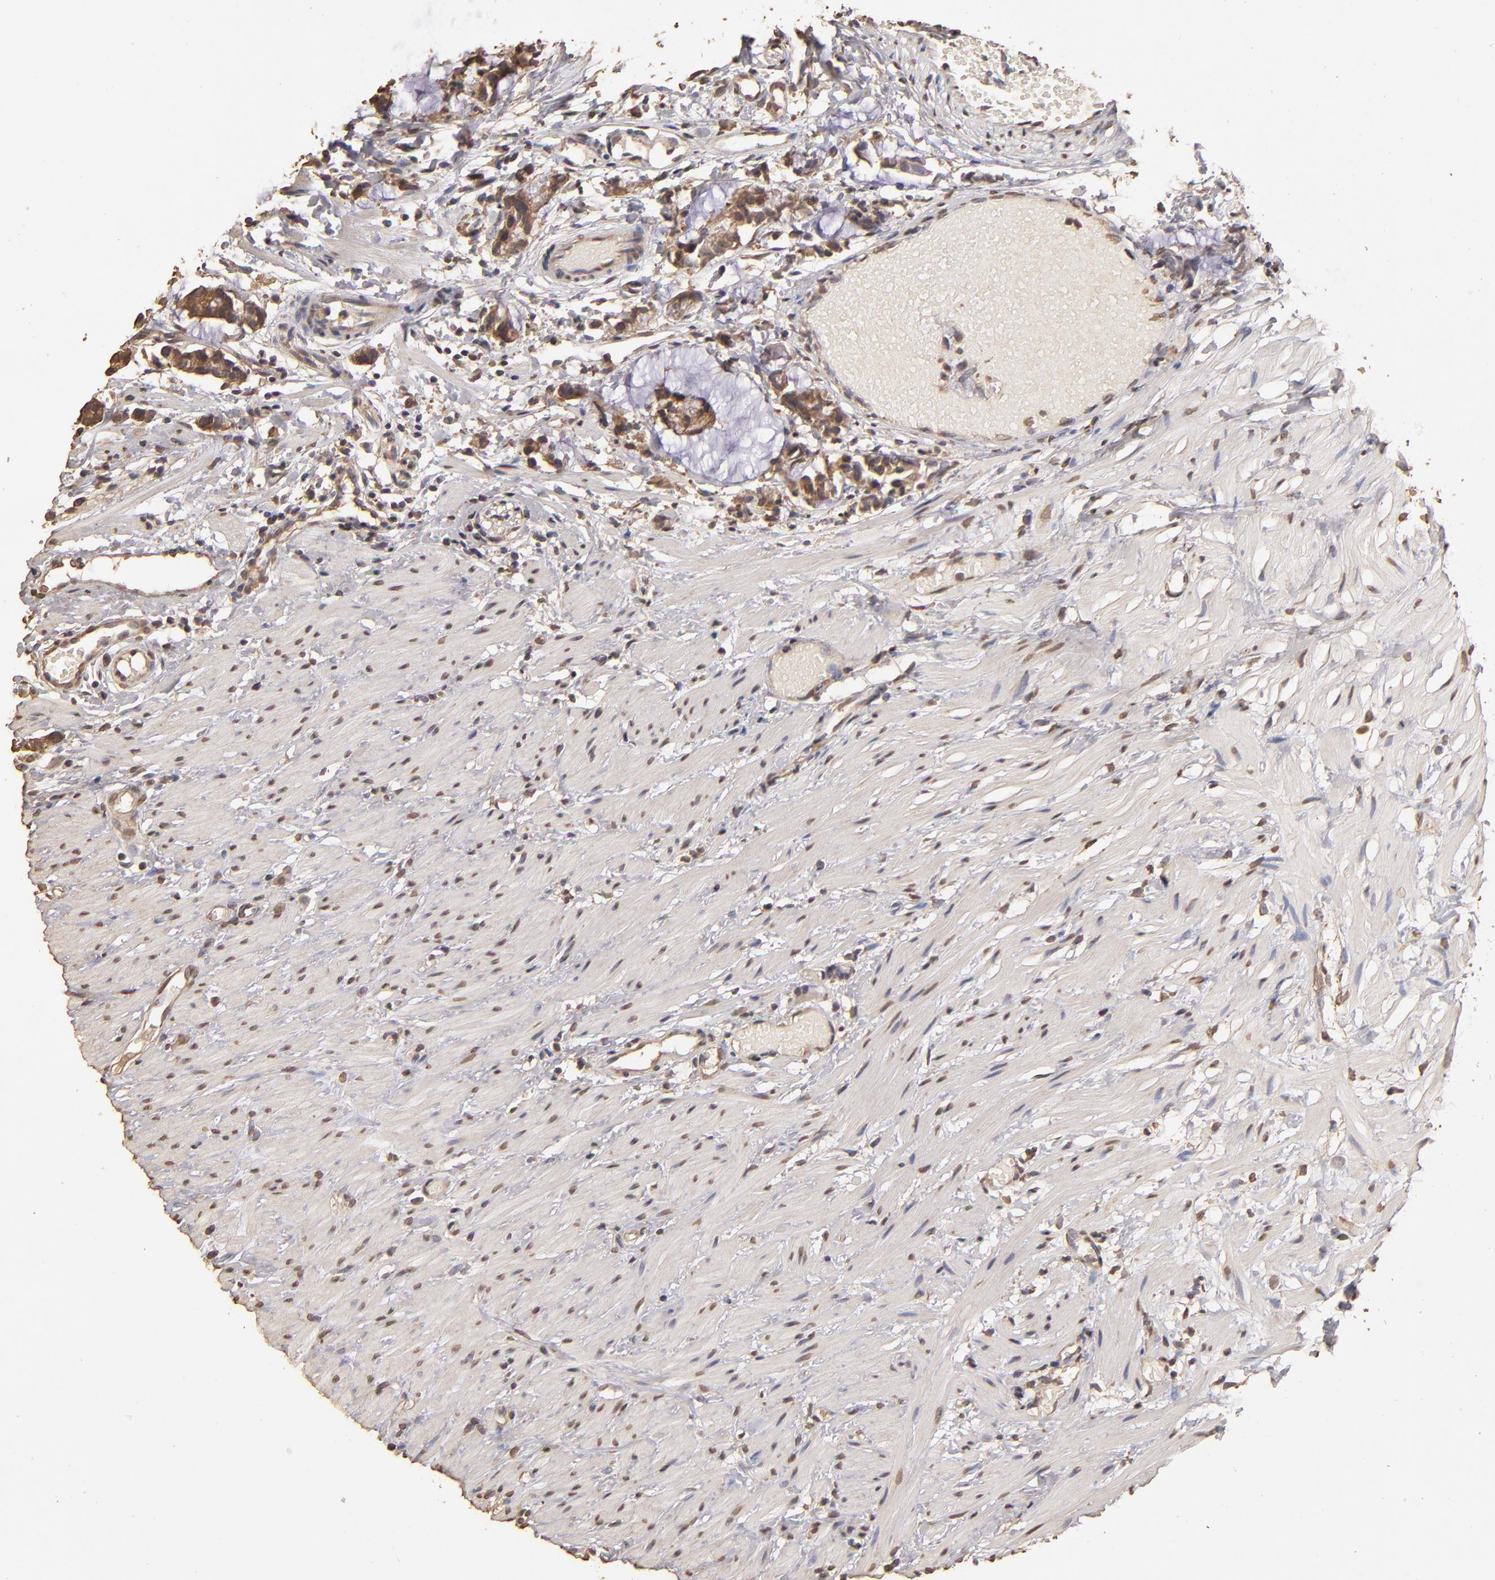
{"staining": {"intensity": "strong", "quantity": ">75%", "location": "cytoplasmic/membranous"}, "tissue": "colorectal cancer", "cell_type": "Tumor cells", "image_type": "cancer", "snomed": [{"axis": "morphology", "description": "Adenocarcinoma, NOS"}, {"axis": "topography", "description": "Colon"}], "caption": "This image reveals IHC staining of colorectal adenocarcinoma, with high strong cytoplasmic/membranous positivity in approximately >75% of tumor cells.", "gene": "OPHN1", "patient": {"sex": "male", "age": 14}}